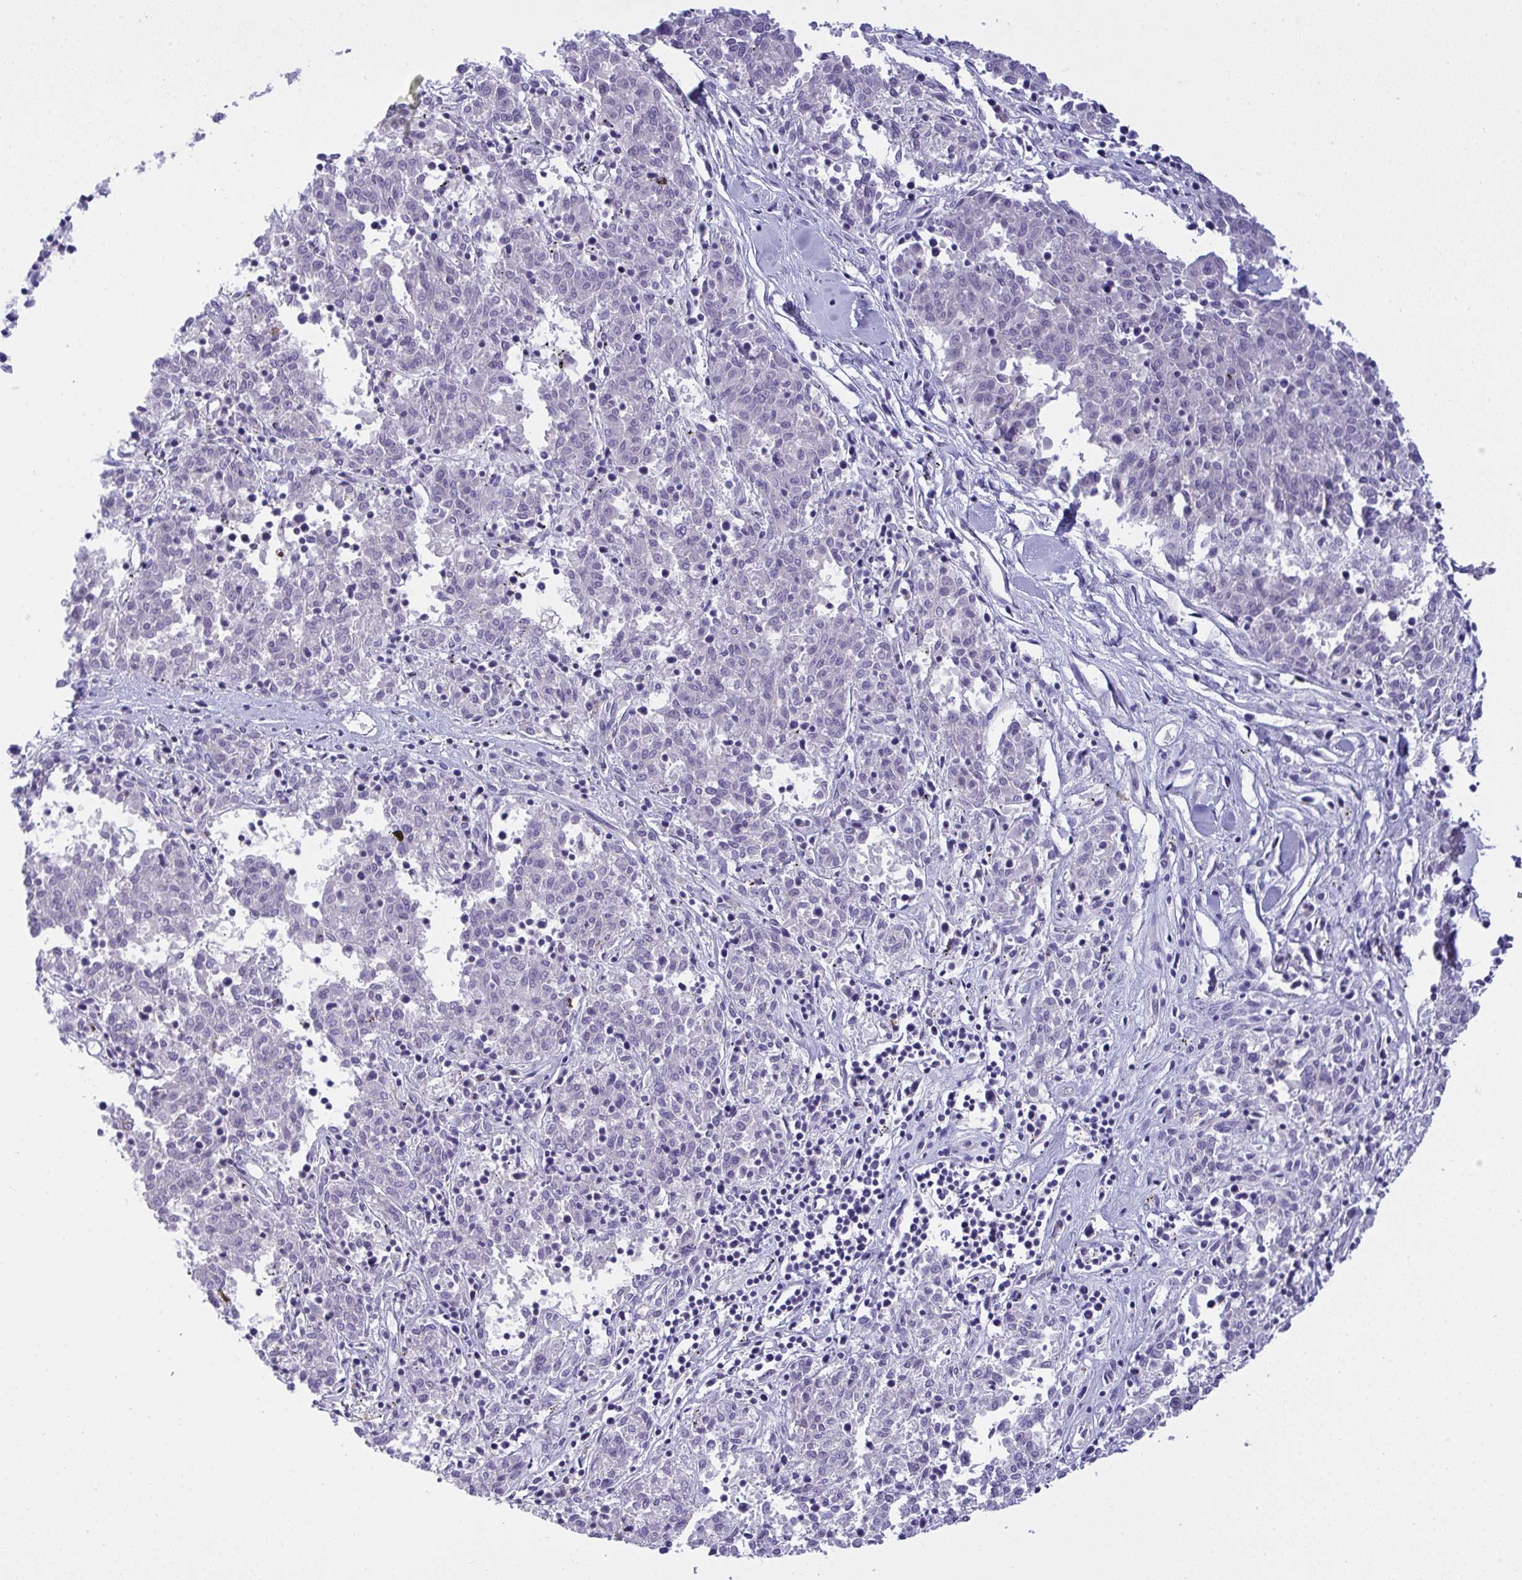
{"staining": {"intensity": "negative", "quantity": "none", "location": "none"}, "tissue": "melanoma", "cell_type": "Tumor cells", "image_type": "cancer", "snomed": [{"axis": "morphology", "description": "Malignant melanoma, NOS"}, {"axis": "topography", "description": "Skin"}], "caption": "Immunohistochemistry (IHC) of melanoma demonstrates no expression in tumor cells.", "gene": "HOXD12", "patient": {"sex": "female", "age": 72}}